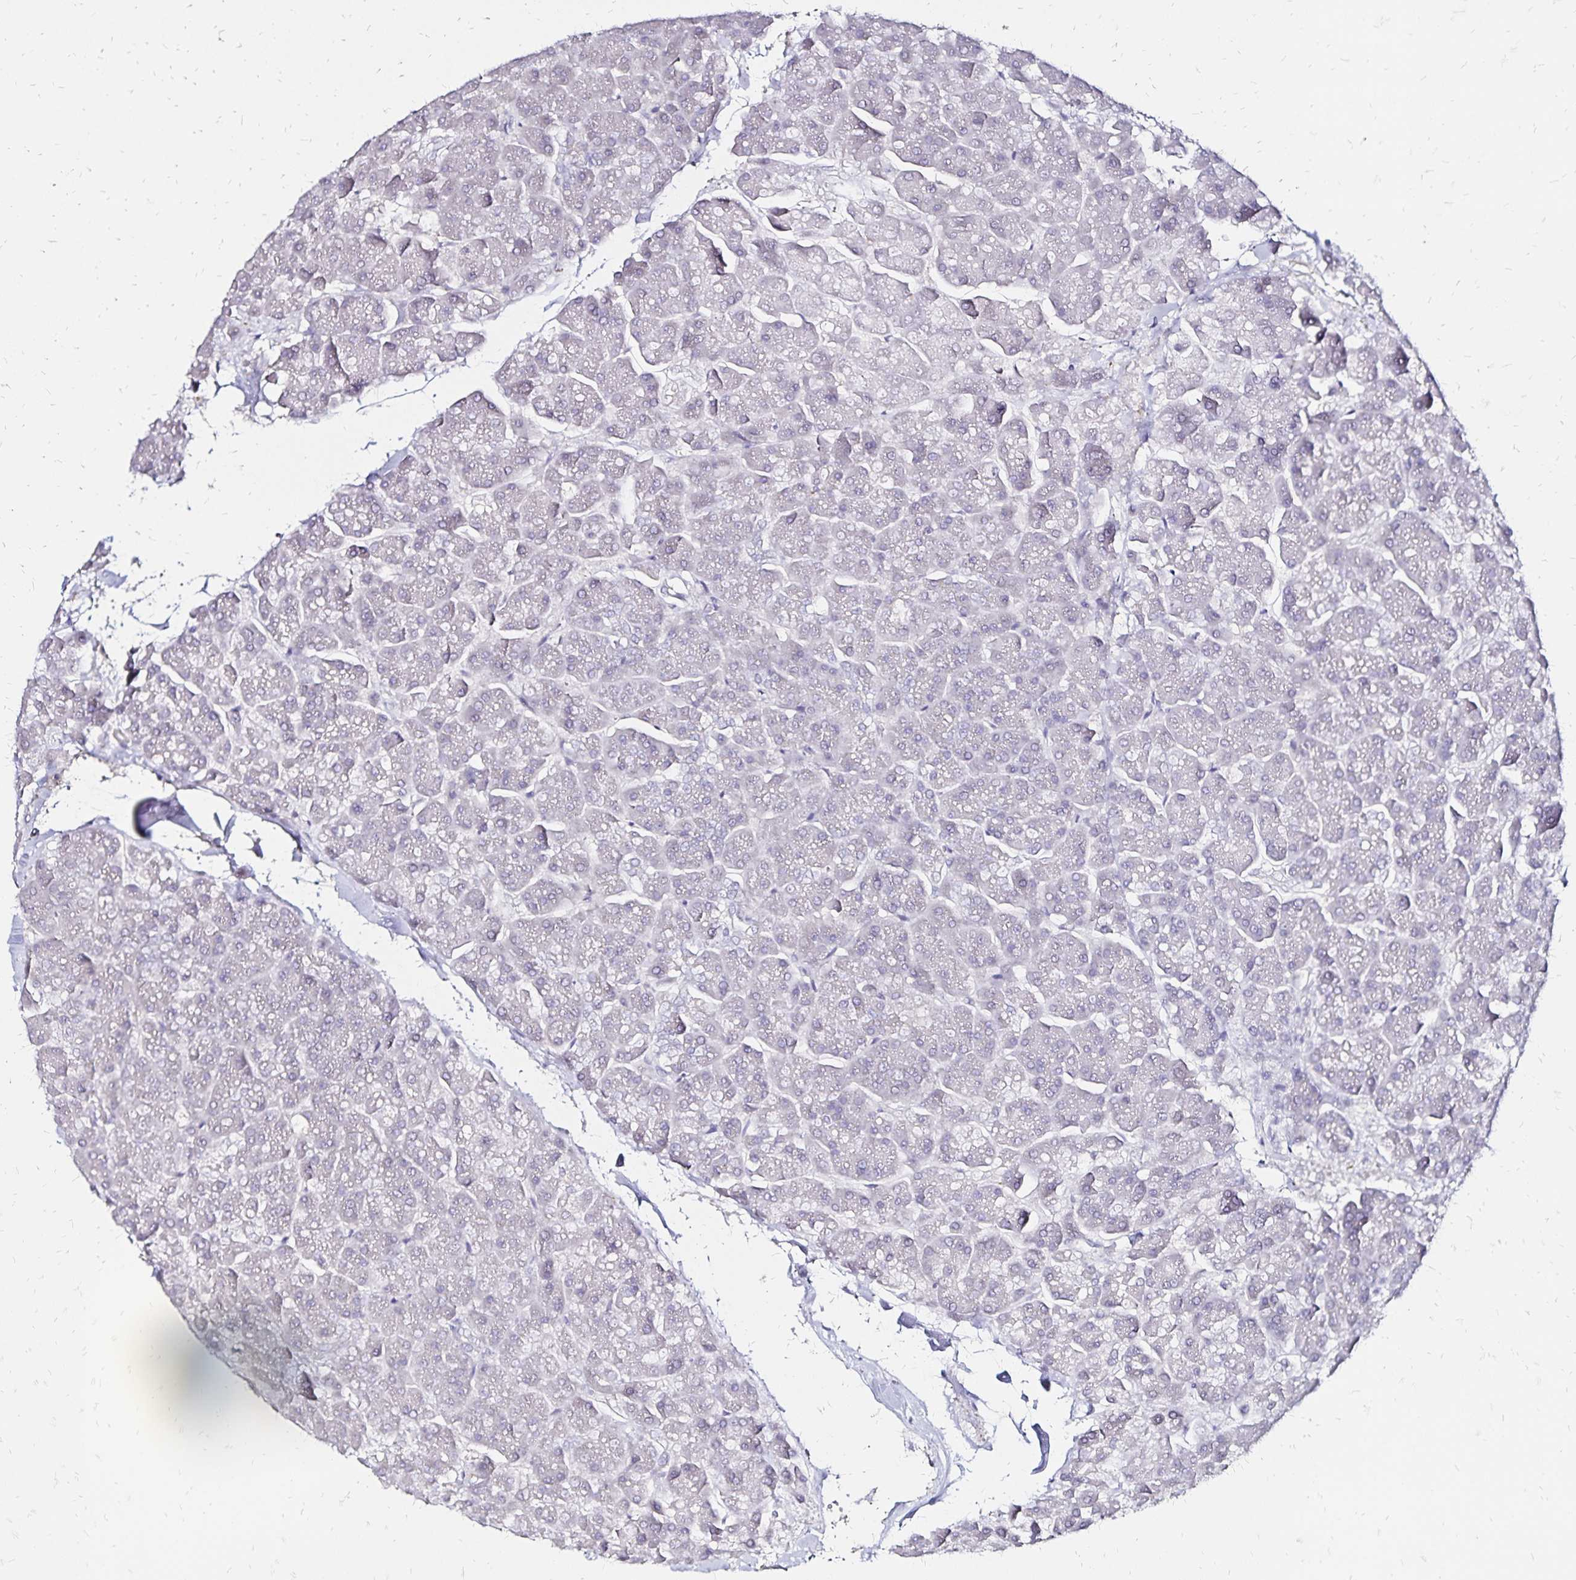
{"staining": {"intensity": "negative", "quantity": "none", "location": "none"}, "tissue": "pancreas", "cell_type": "Exocrine glandular cells", "image_type": "normal", "snomed": [{"axis": "morphology", "description": "Normal tissue, NOS"}, {"axis": "topography", "description": "Pancreas"}, {"axis": "topography", "description": "Peripheral nerve tissue"}], "caption": "The micrograph exhibits no staining of exocrine glandular cells in normal pancreas.", "gene": "SLC5A1", "patient": {"sex": "male", "age": 54}}